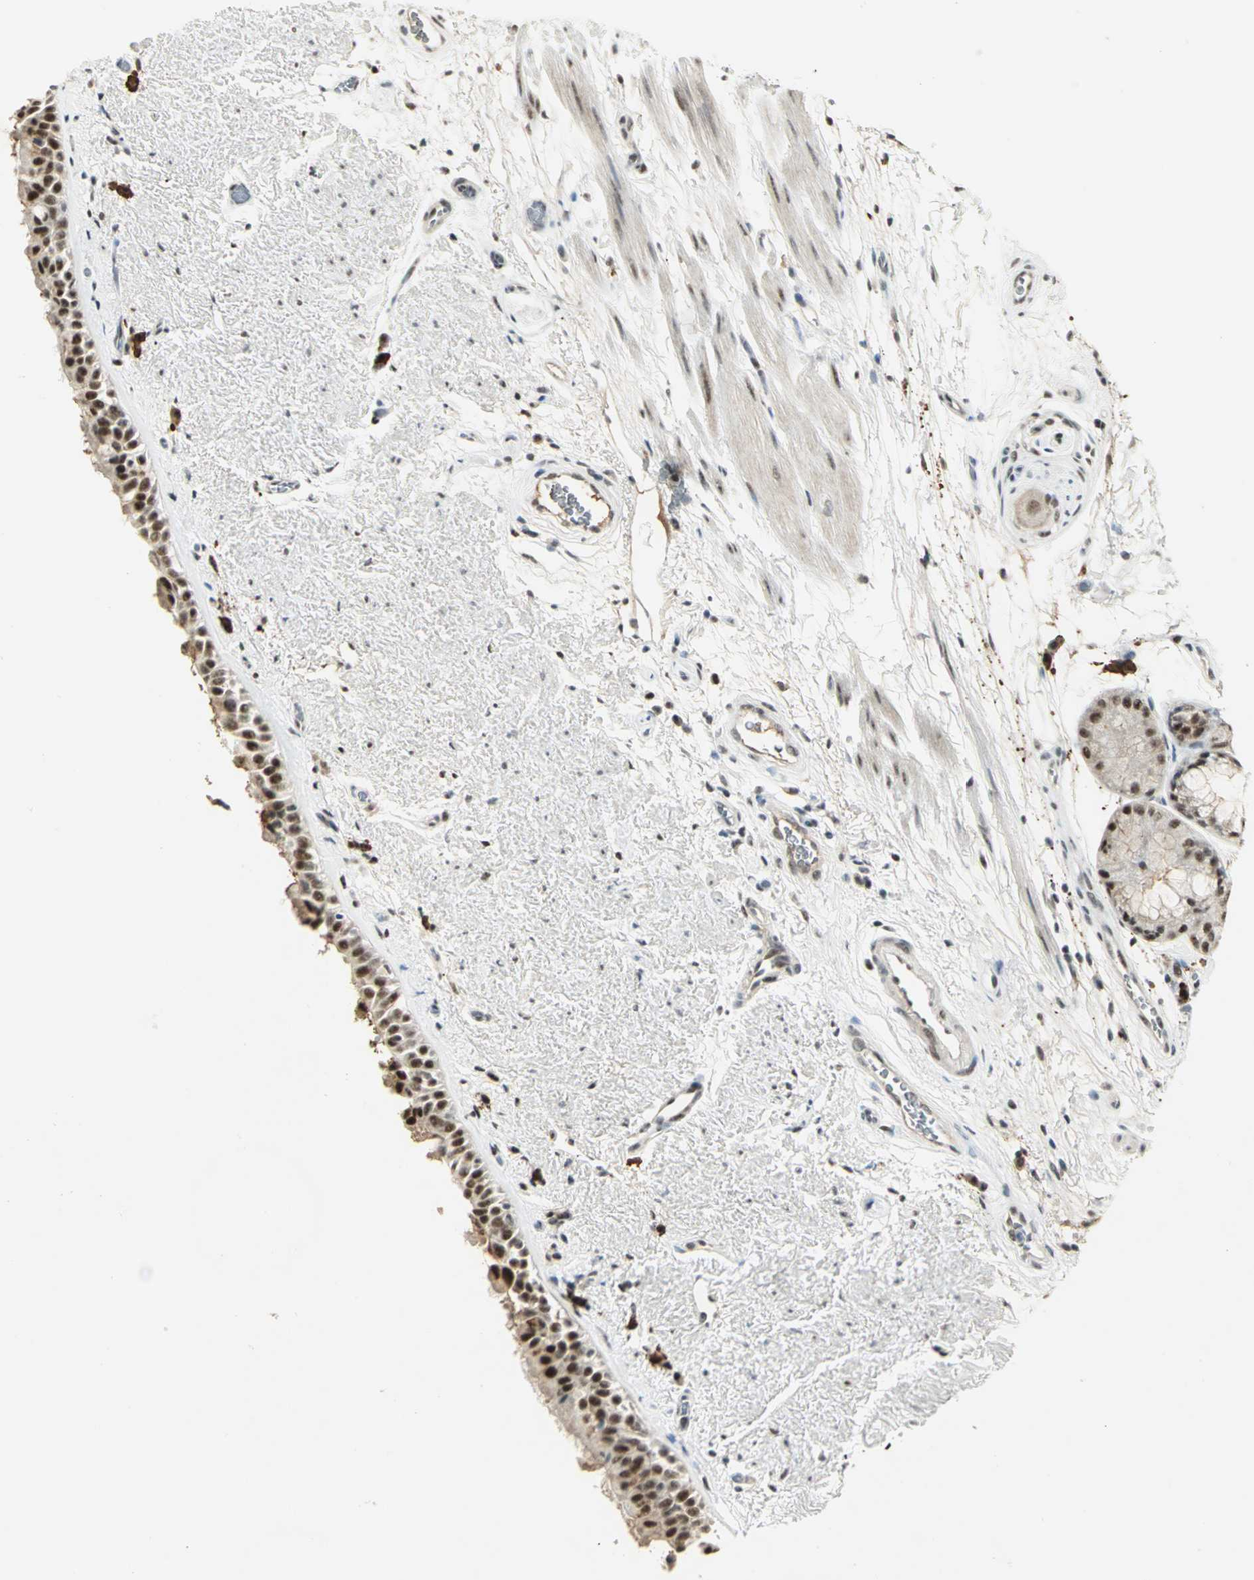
{"staining": {"intensity": "strong", "quantity": ">75%", "location": "nuclear"}, "tissue": "bronchus", "cell_type": "Respiratory epithelial cells", "image_type": "normal", "snomed": [{"axis": "morphology", "description": "Normal tissue, NOS"}, {"axis": "topography", "description": "Bronchus"}], "caption": "Immunohistochemical staining of unremarkable human bronchus exhibits strong nuclear protein expression in approximately >75% of respiratory epithelial cells.", "gene": "CCNT1", "patient": {"sex": "female", "age": 54}}